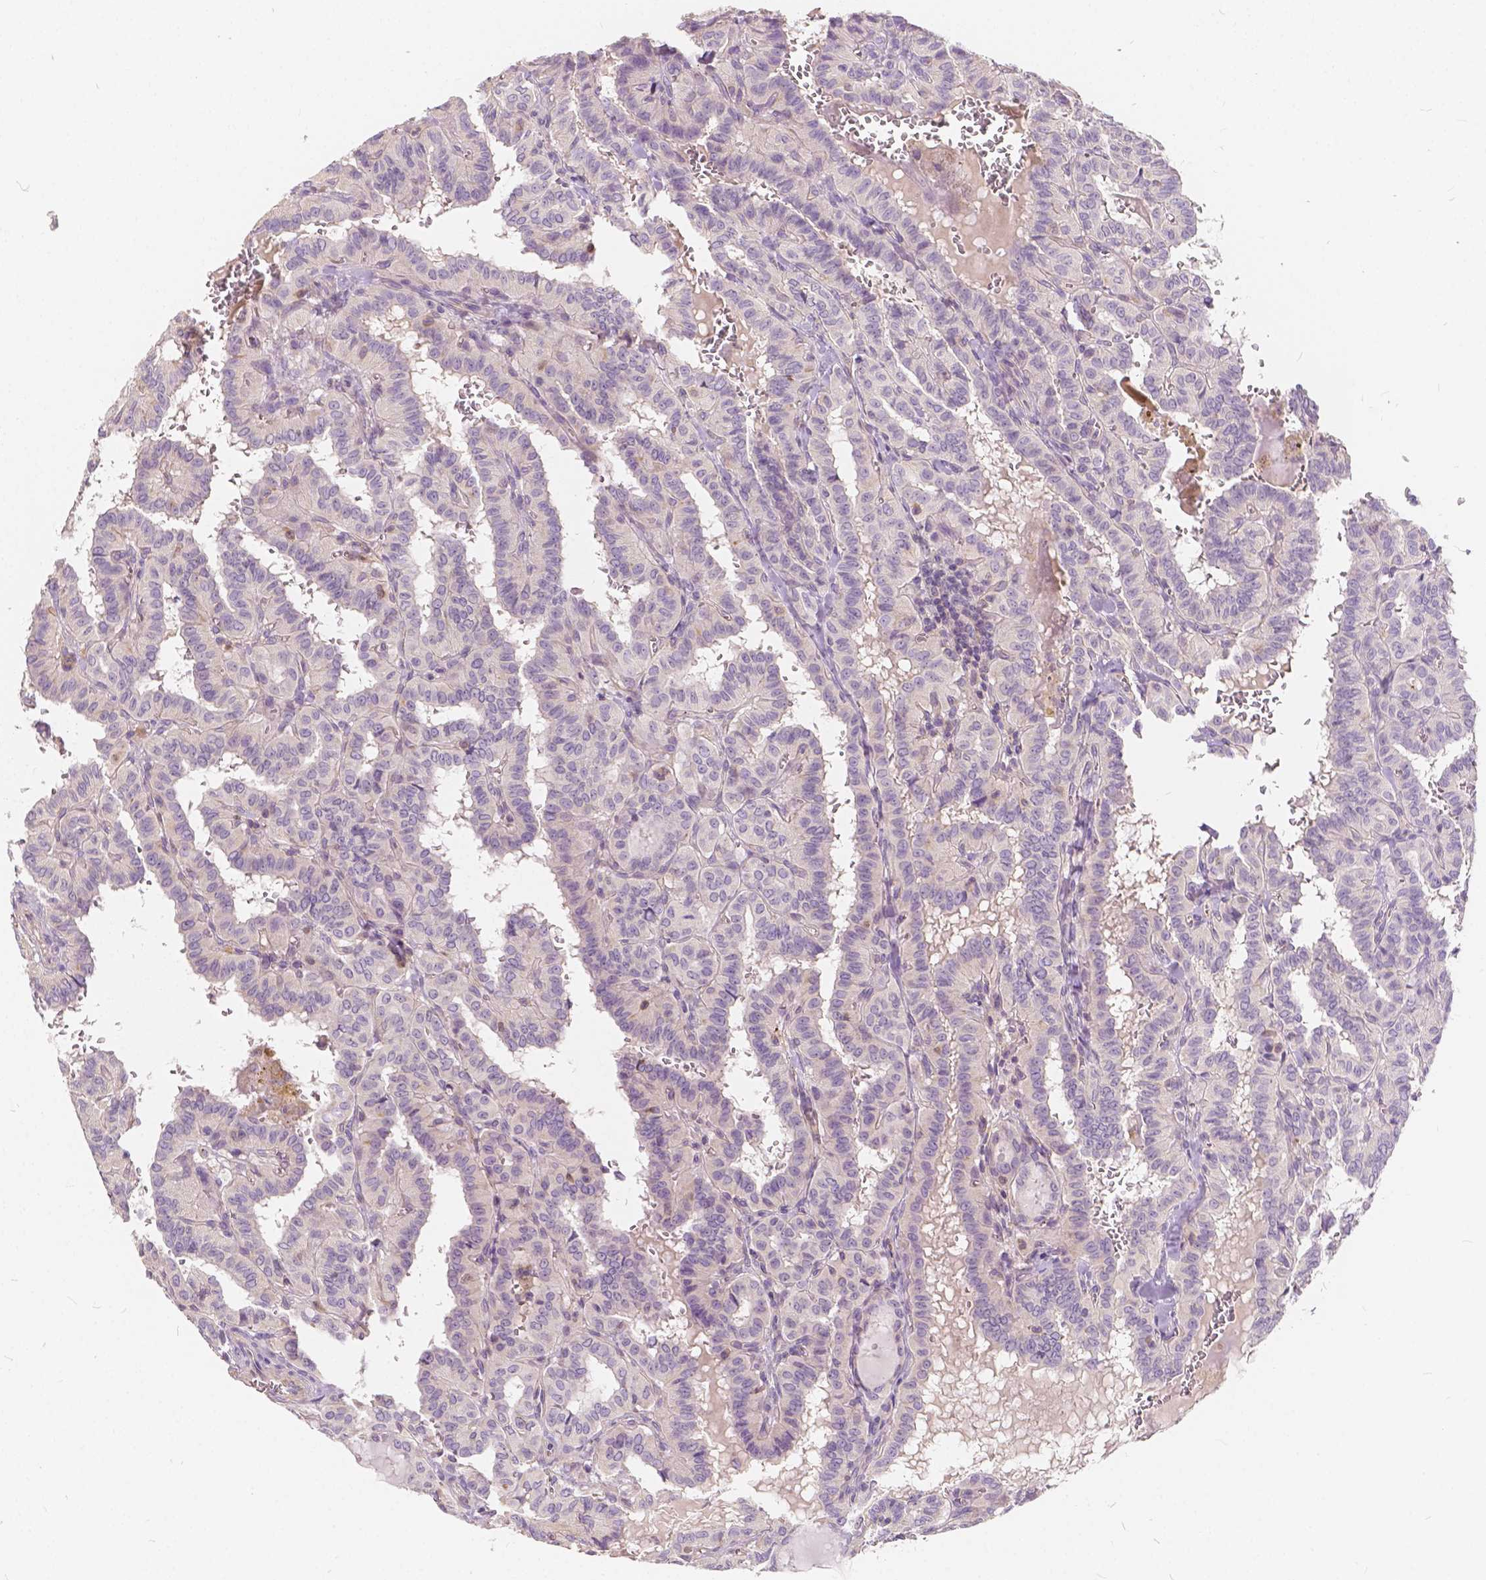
{"staining": {"intensity": "negative", "quantity": "none", "location": "none"}, "tissue": "thyroid cancer", "cell_type": "Tumor cells", "image_type": "cancer", "snomed": [{"axis": "morphology", "description": "Papillary adenocarcinoma, NOS"}, {"axis": "topography", "description": "Thyroid gland"}], "caption": "Immunohistochemistry (IHC) micrograph of human papillary adenocarcinoma (thyroid) stained for a protein (brown), which reveals no positivity in tumor cells. Nuclei are stained in blue.", "gene": "KIAA0513", "patient": {"sex": "female", "age": 21}}